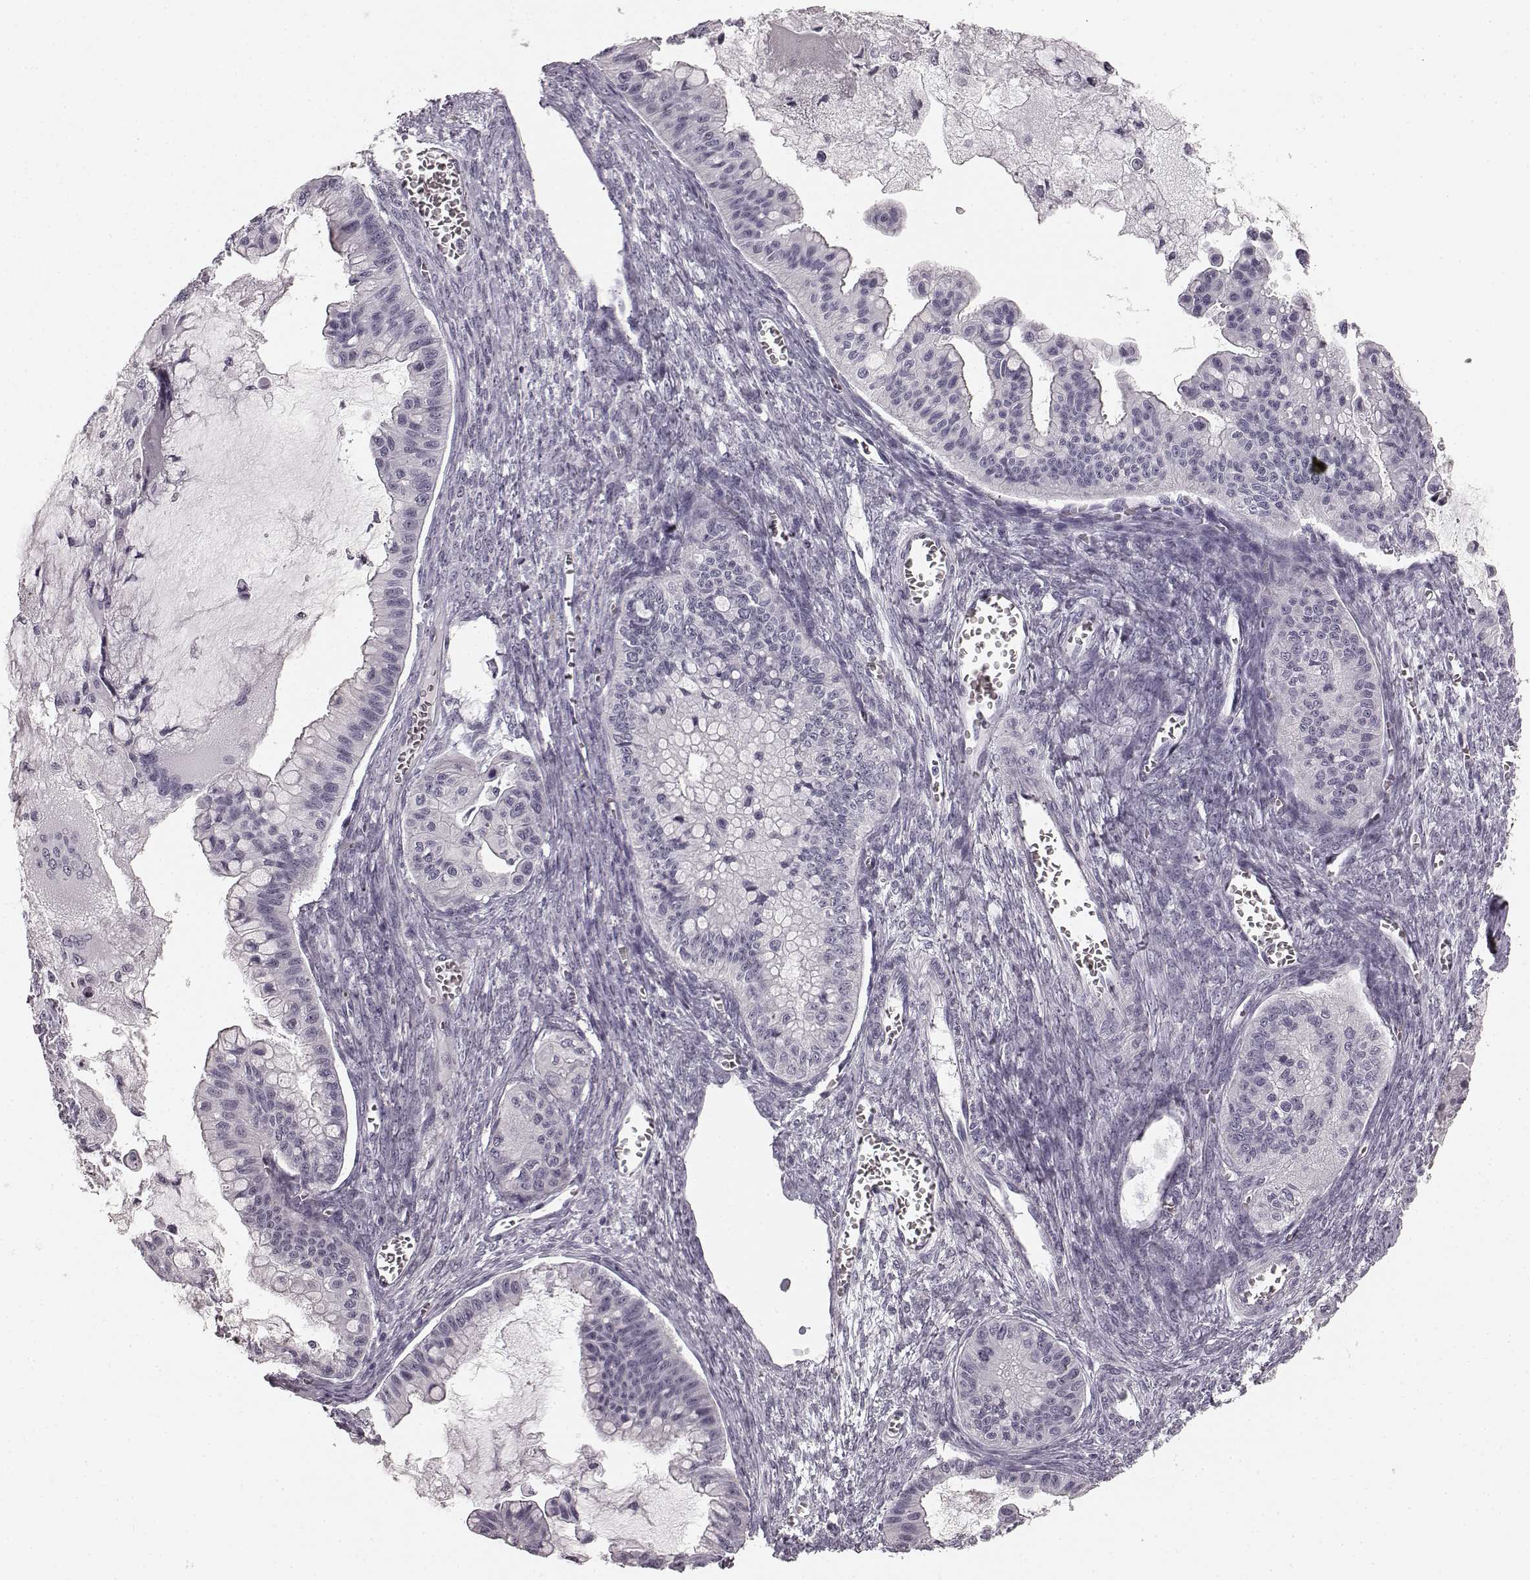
{"staining": {"intensity": "negative", "quantity": "none", "location": "none"}, "tissue": "ovarian cancer", "cell_type": "Tumor cells", "image_type": "cancer", "snomed": [{"axis": "morphology", "description": "Cystadenocarcinoma, mucinous, NOS"}, {"axis": "topography", "description": "Ovary"}], "caption": "An immunohistochemistry micrograph of ovarian cancer (mucinous cystadenocarcinoma) is shown. There is no staining in tumor cells of ovarian cancer (mucinous cystadenocarcinoma).", "gene": "TMPRSS15", "patient": {"sex": "female", "age": 72}}